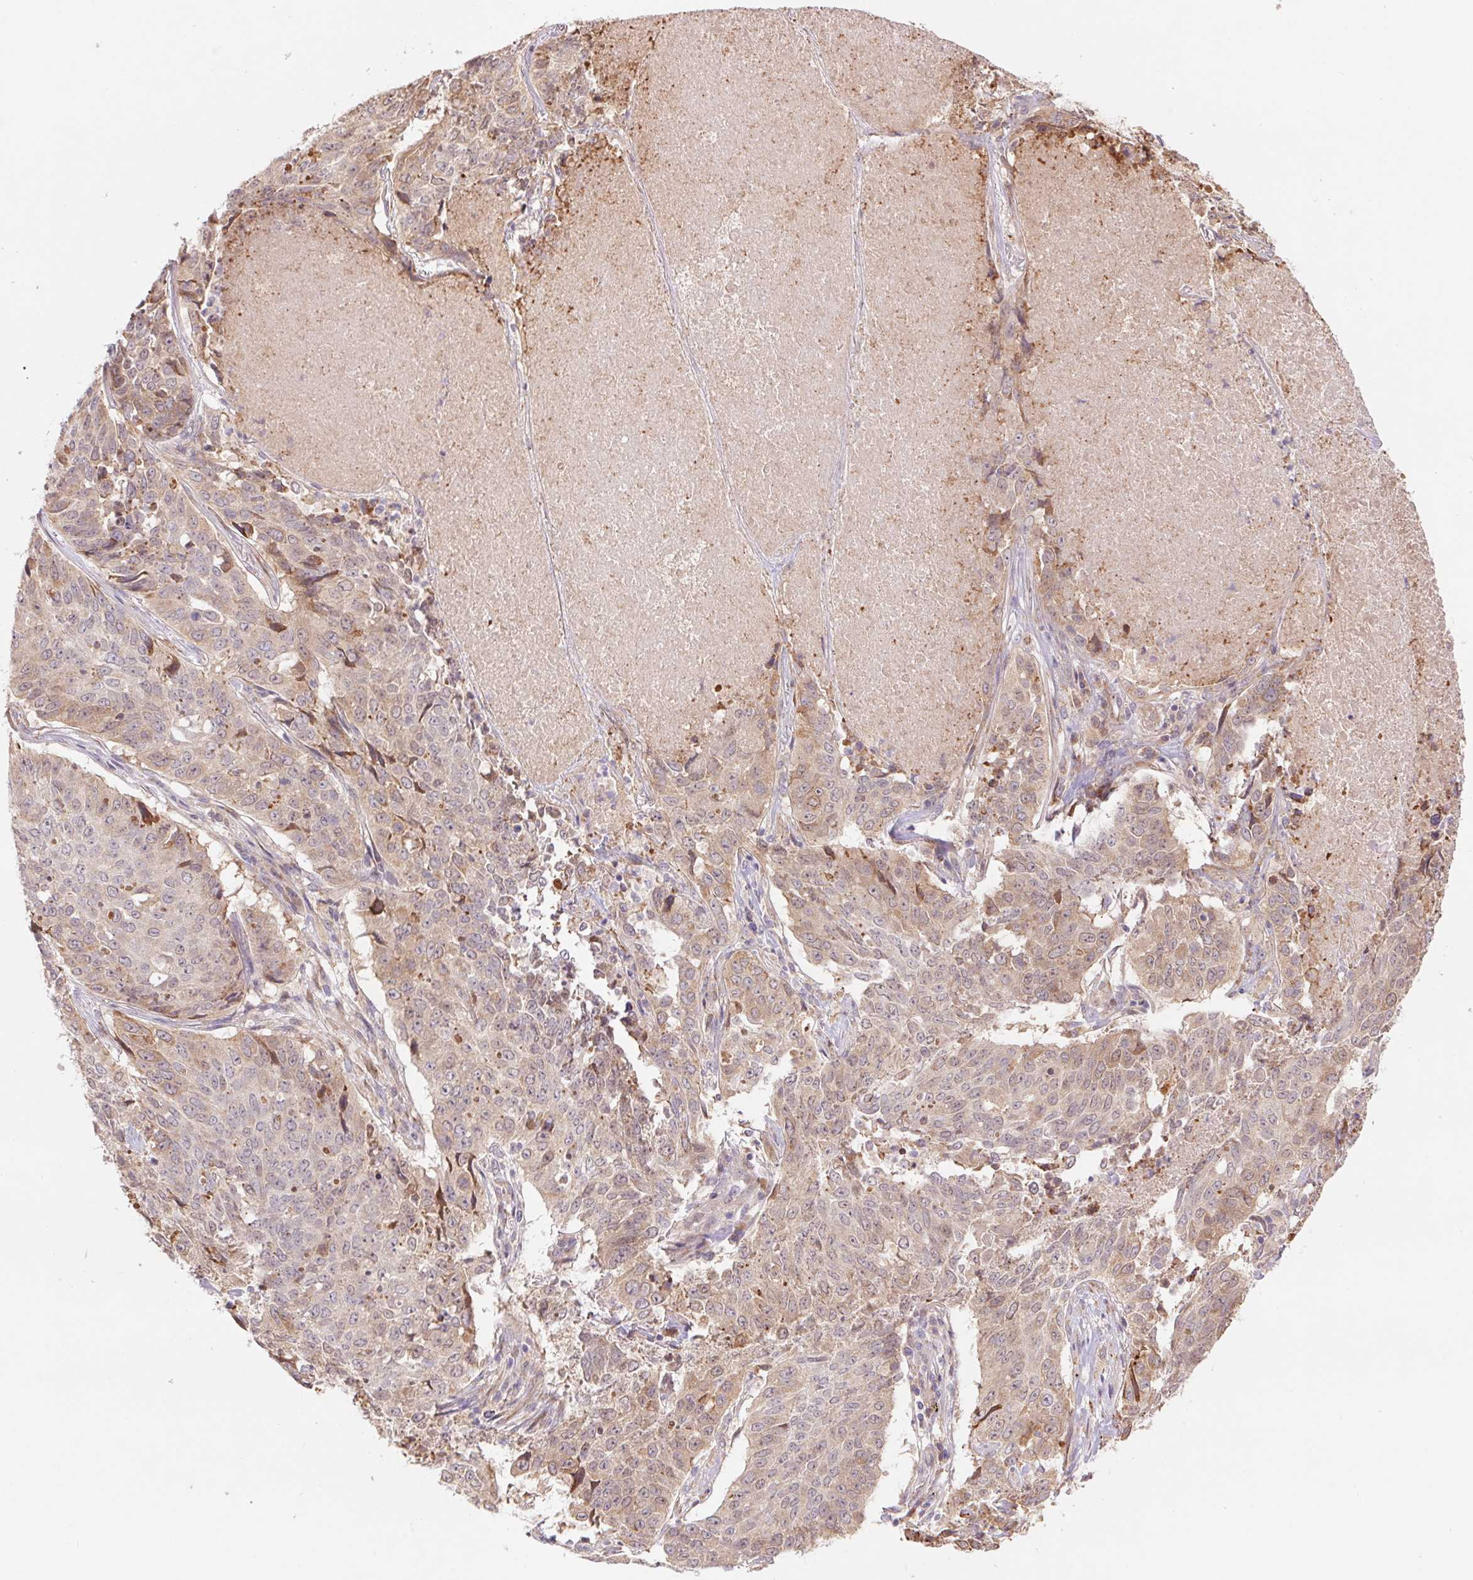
{"staining": {"intensity": "weak", "quantity": "<25%", "location": "cytoplasmic/membranous"}, "tissue": "lung cancer", "cell_type": "Tumor cells", "image_type": "cancer", "snomed": [{"axis": "morphology", "description": "Normal tissue, NOS"}, {"axis": "morphology", "description": "Squamous cell carcinoma, NOS"}, {"axis": "topography", "description": "Bronchus"}, {"axis": "topography", "description": "Lung"}], "caption": "IHC of lung cancer displays no staining in tumor cells.", "gene": "RRM1", "patient": {"sex": "male", "age": 64}}